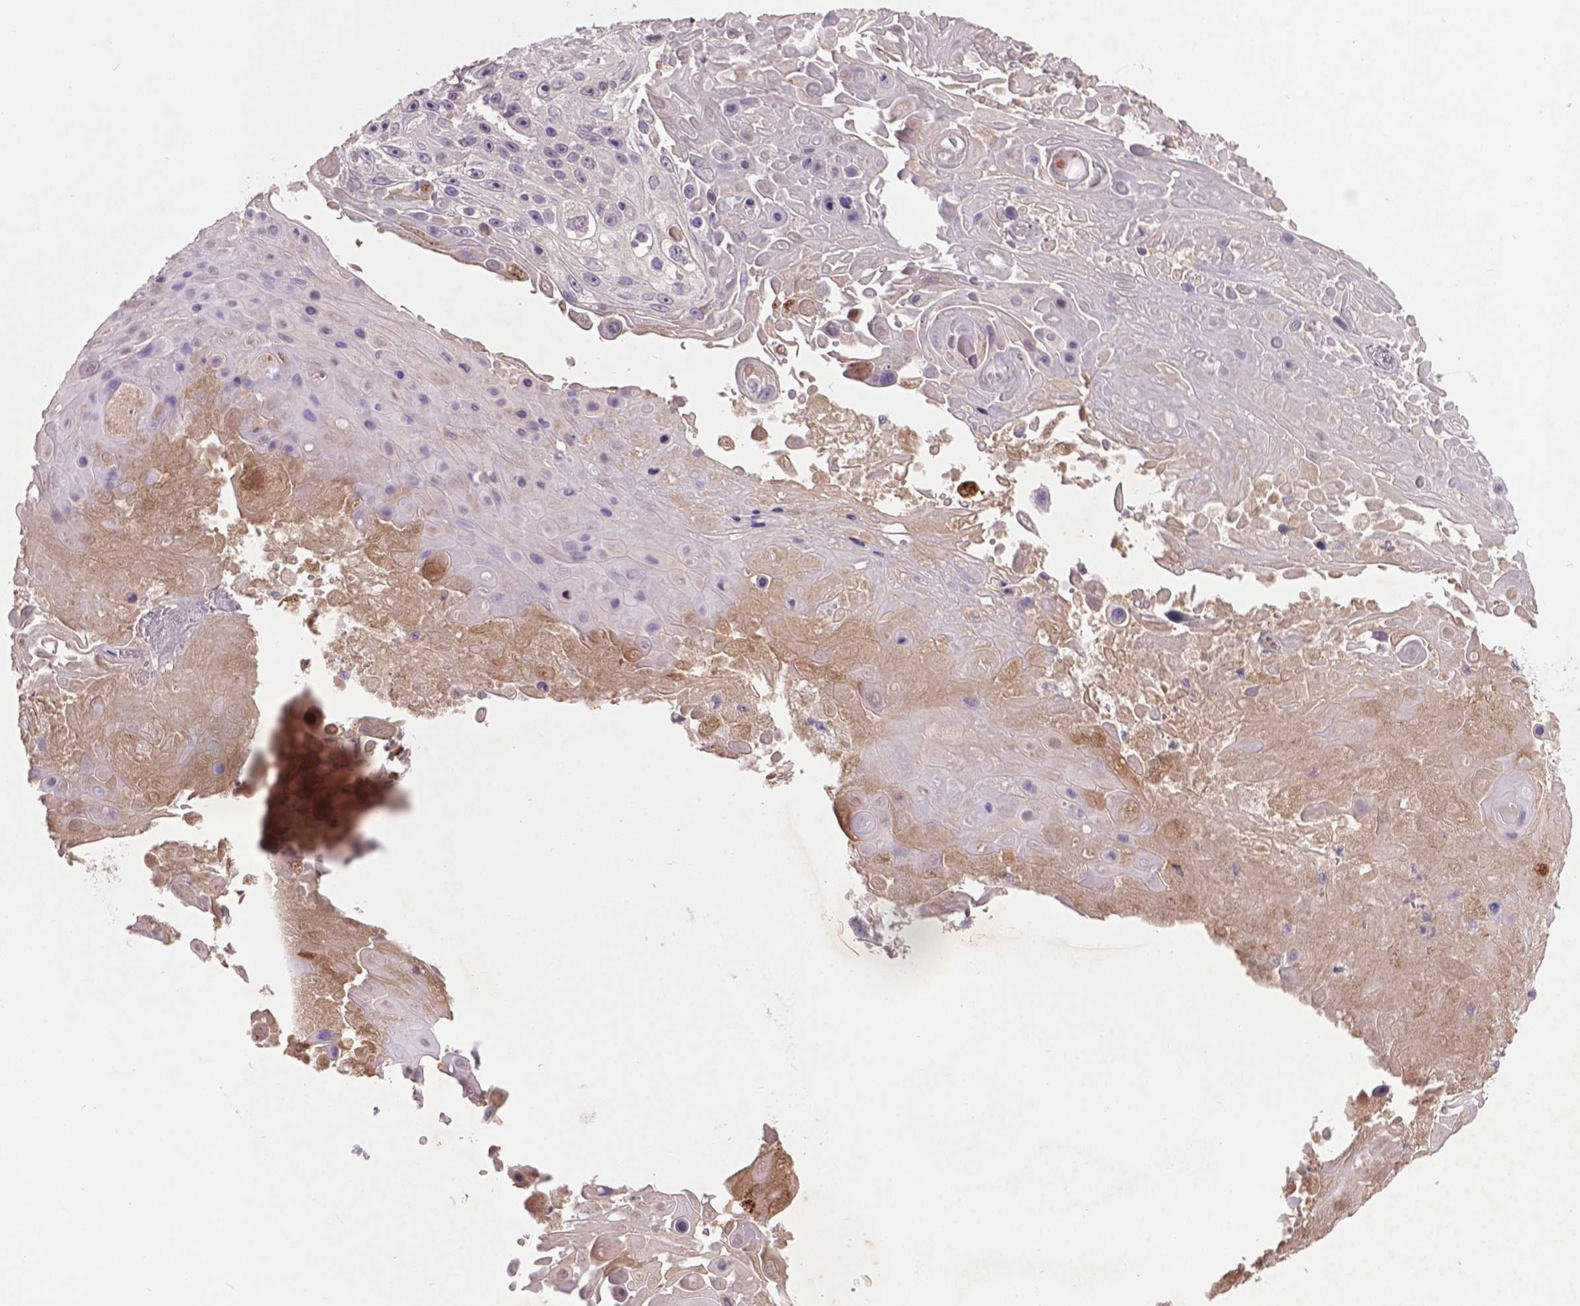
{"staining": {"intensity": "negative", "quantity": "none", "location": "none"}, "tissue": "skin cancer", "cell_type": "Tumor cells", "image_type": "cancer", "snomed": [{"axis": "morphology", "description": "Squamous cell carcinoma, NOS"}, {"axis": "topography", "description": "Skin"}], "caption": "Human skin cancer stained for a protein using immunohistochemistry (IHC) exhibits no expression in tumor cells.", "gene": "SOX17", "patient": {"sex": "male", "age": 82}}